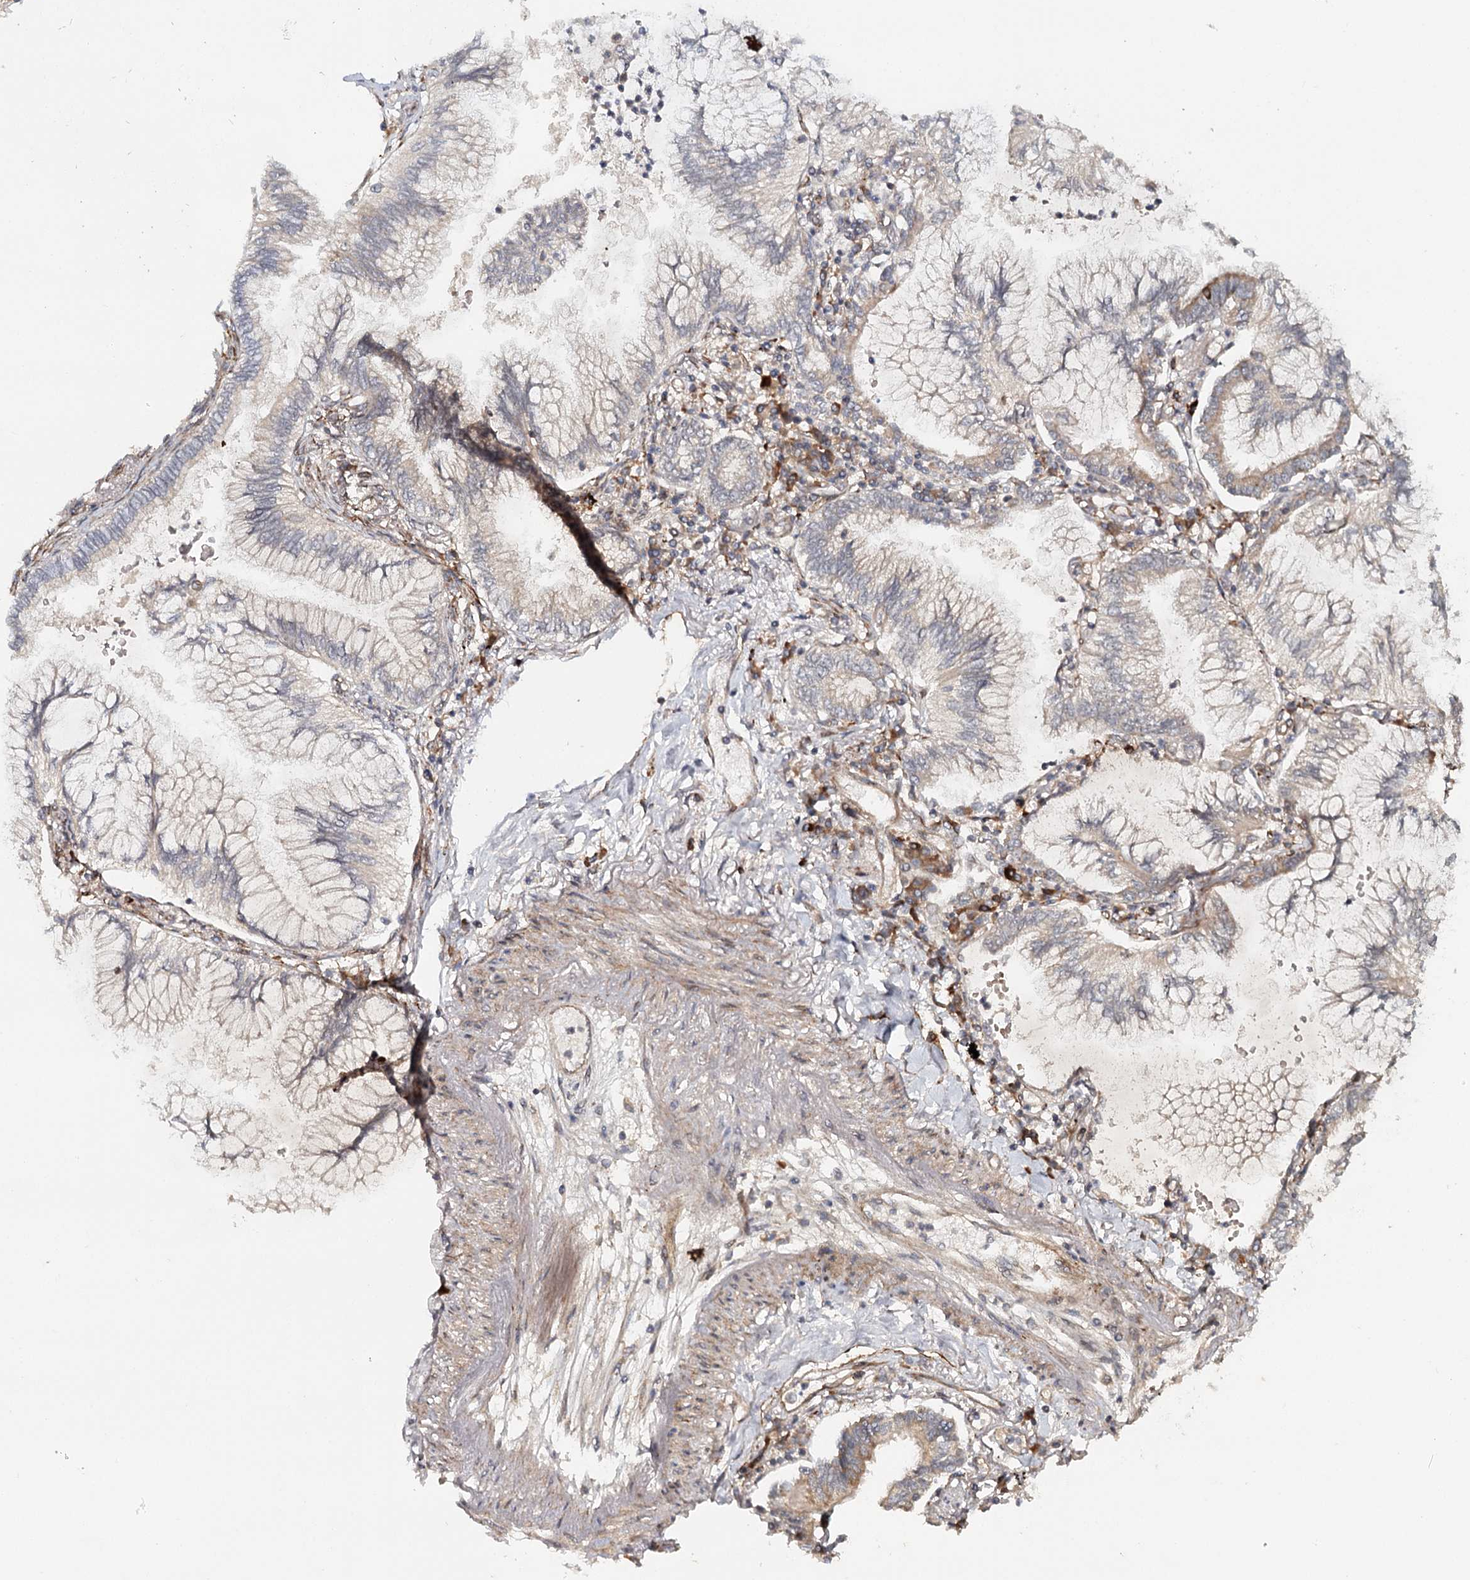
{"staining": {"intensity": "weak", "quantity": "<25%", "location": "cytoplasmic/membranous"}, "tissue": "lung cancer", "cell_type": "Tumor cells", "image_type": "cancer", "snomed": [{"axis": "morphology", "description": "Adenocarcinoma, NOS"}, {"axis": "topography", "description": "Lung"}], "caption": "A histopathology image of human adenocarcinoma (lung) is negative for staining in tumor cells.", "gene": "MKNK1", "patient": {"sex": "female", "age": 70}}